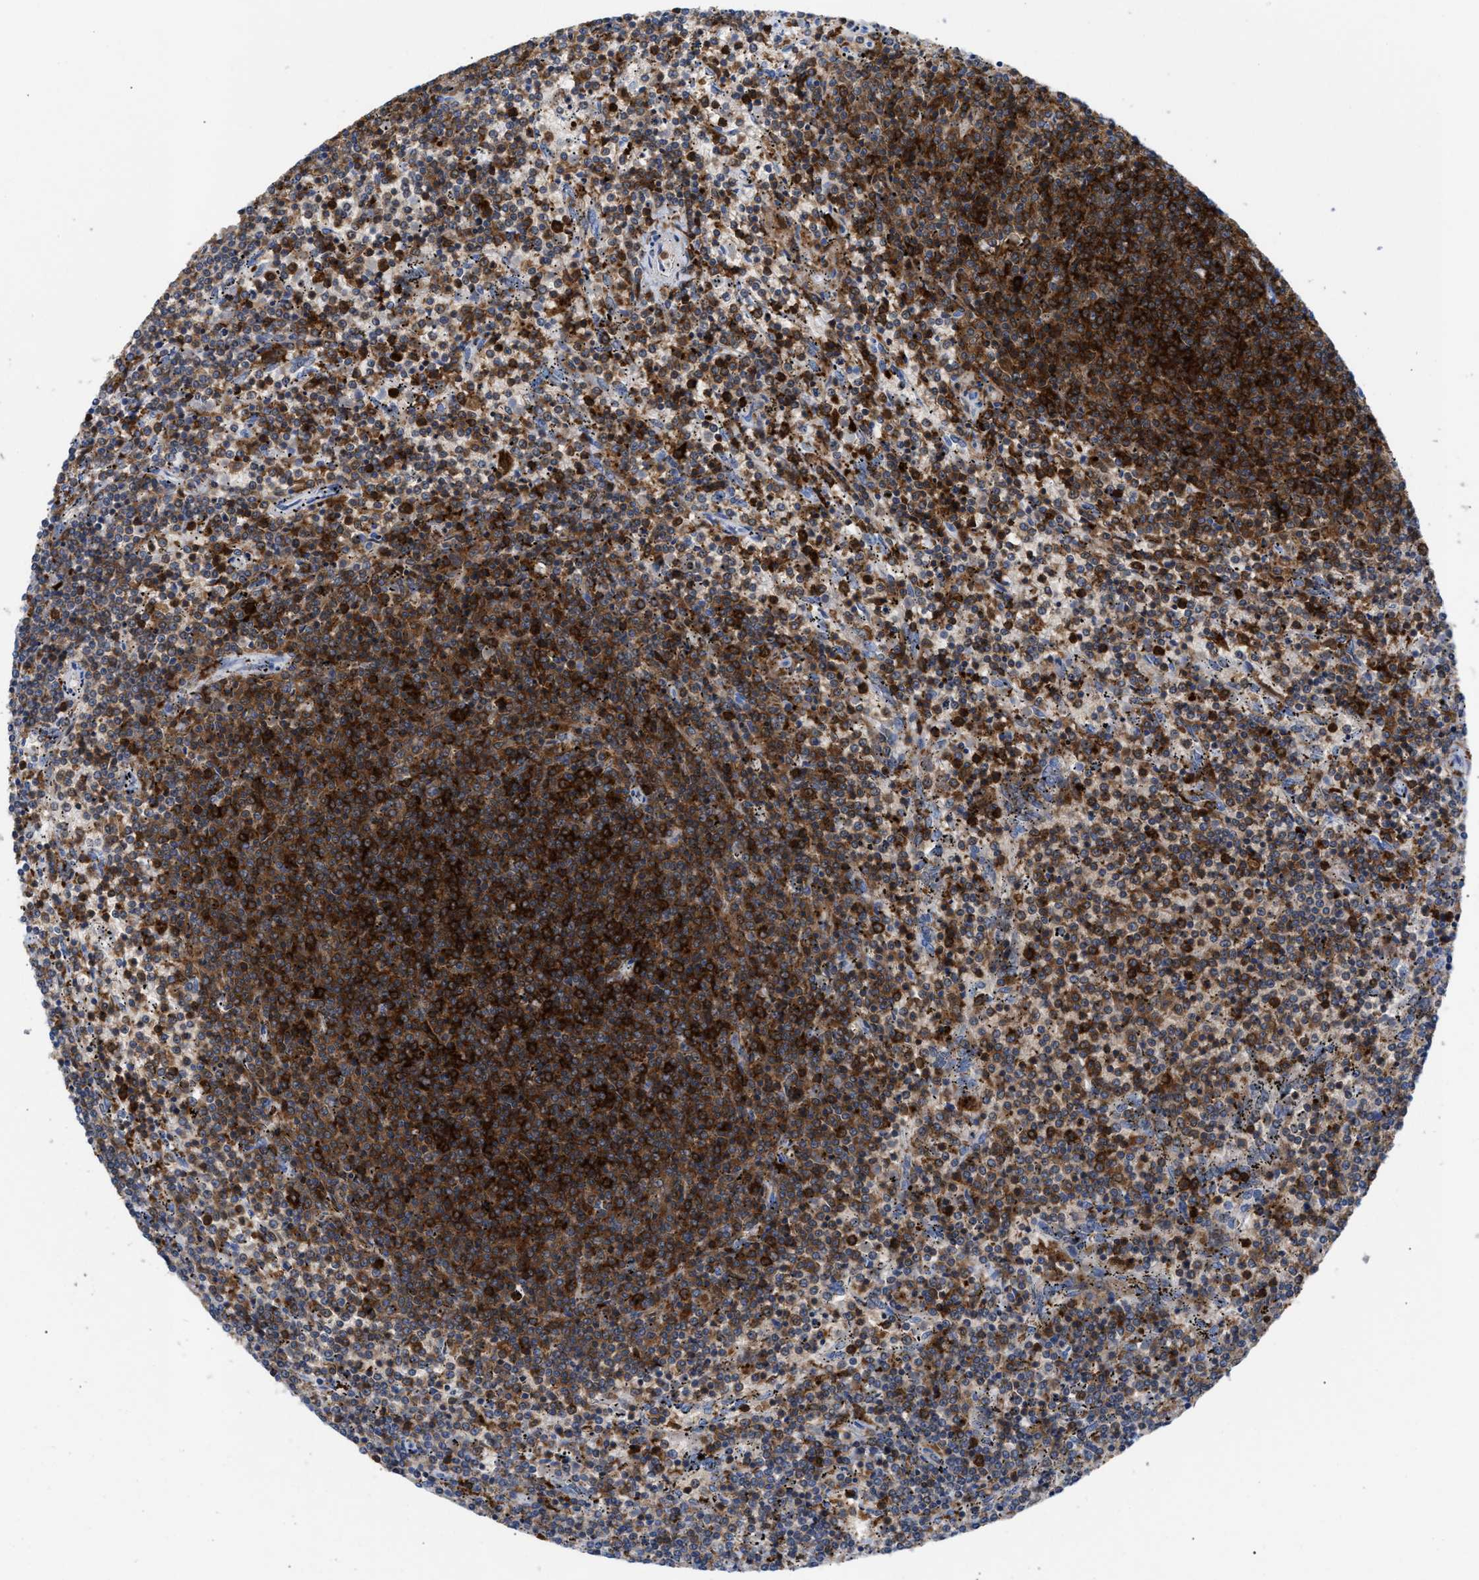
{"staining": {"intensity": "strong", "quantity": ">75%", "location": "cytoplasmic/membranous"}, "tissue": "lymphoma", "cell_type": "Tumor cells", "image_type": "cancer", "snomed": [{"axis": "morphology", "description": "Malignant lymphoma, non-Hodgkin's type, Low grade"}, {"axis": "topography", "description": "Spleen"}], "caption": "IHC (DAB (3,3'-diaminobenzidine)) staining of human malignant lymphoma, non-Hodgkin's type (low-grade) exhibits strong cytoplasmic/membranous protein positivity in about >75% of tumor cells.", "gene": "LCP1", "patient": {"sex": "female", "age": 50}}